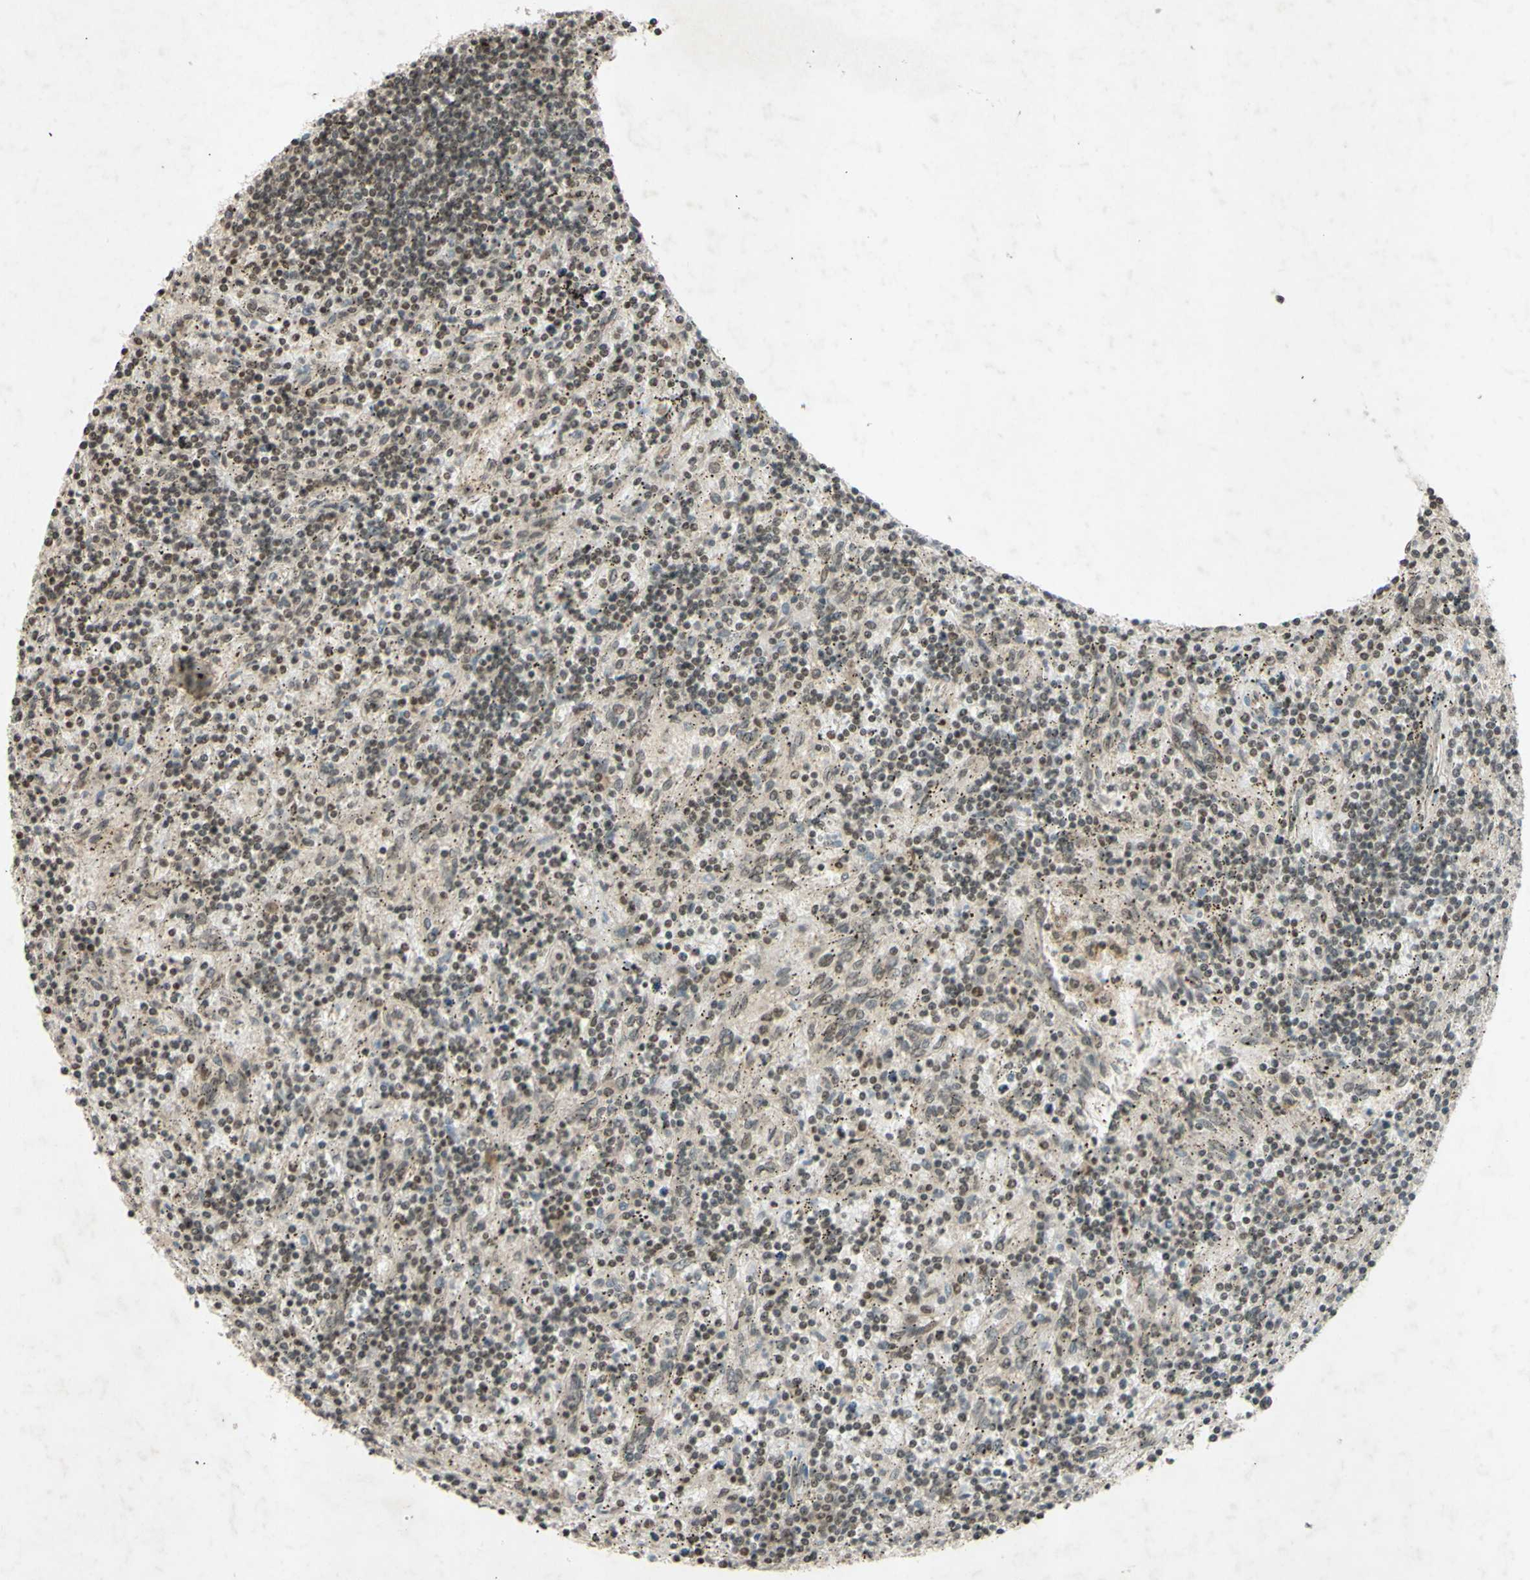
{"staining": {"intensity": "weak", "quantity": ">75%", "location": "nuclear"}, "tissue": "lymphoma", "cell_type": "Tumor cells", "image_type": "cancer", "snomed": [{"axis": "morphology", "description": "Malignant lymphoma, non-Hodgkin's type, Low grade"}, {"axis": "topography", "description": "Spleen"}], "caption": "Protein staining reveals weak nuclear staining in about >75% of tumor cells in low-grade malignant lymphoma, non-Hodgkin's type.", "gene": "SNW1", "patient": {"sex": "male", "age": 76}}